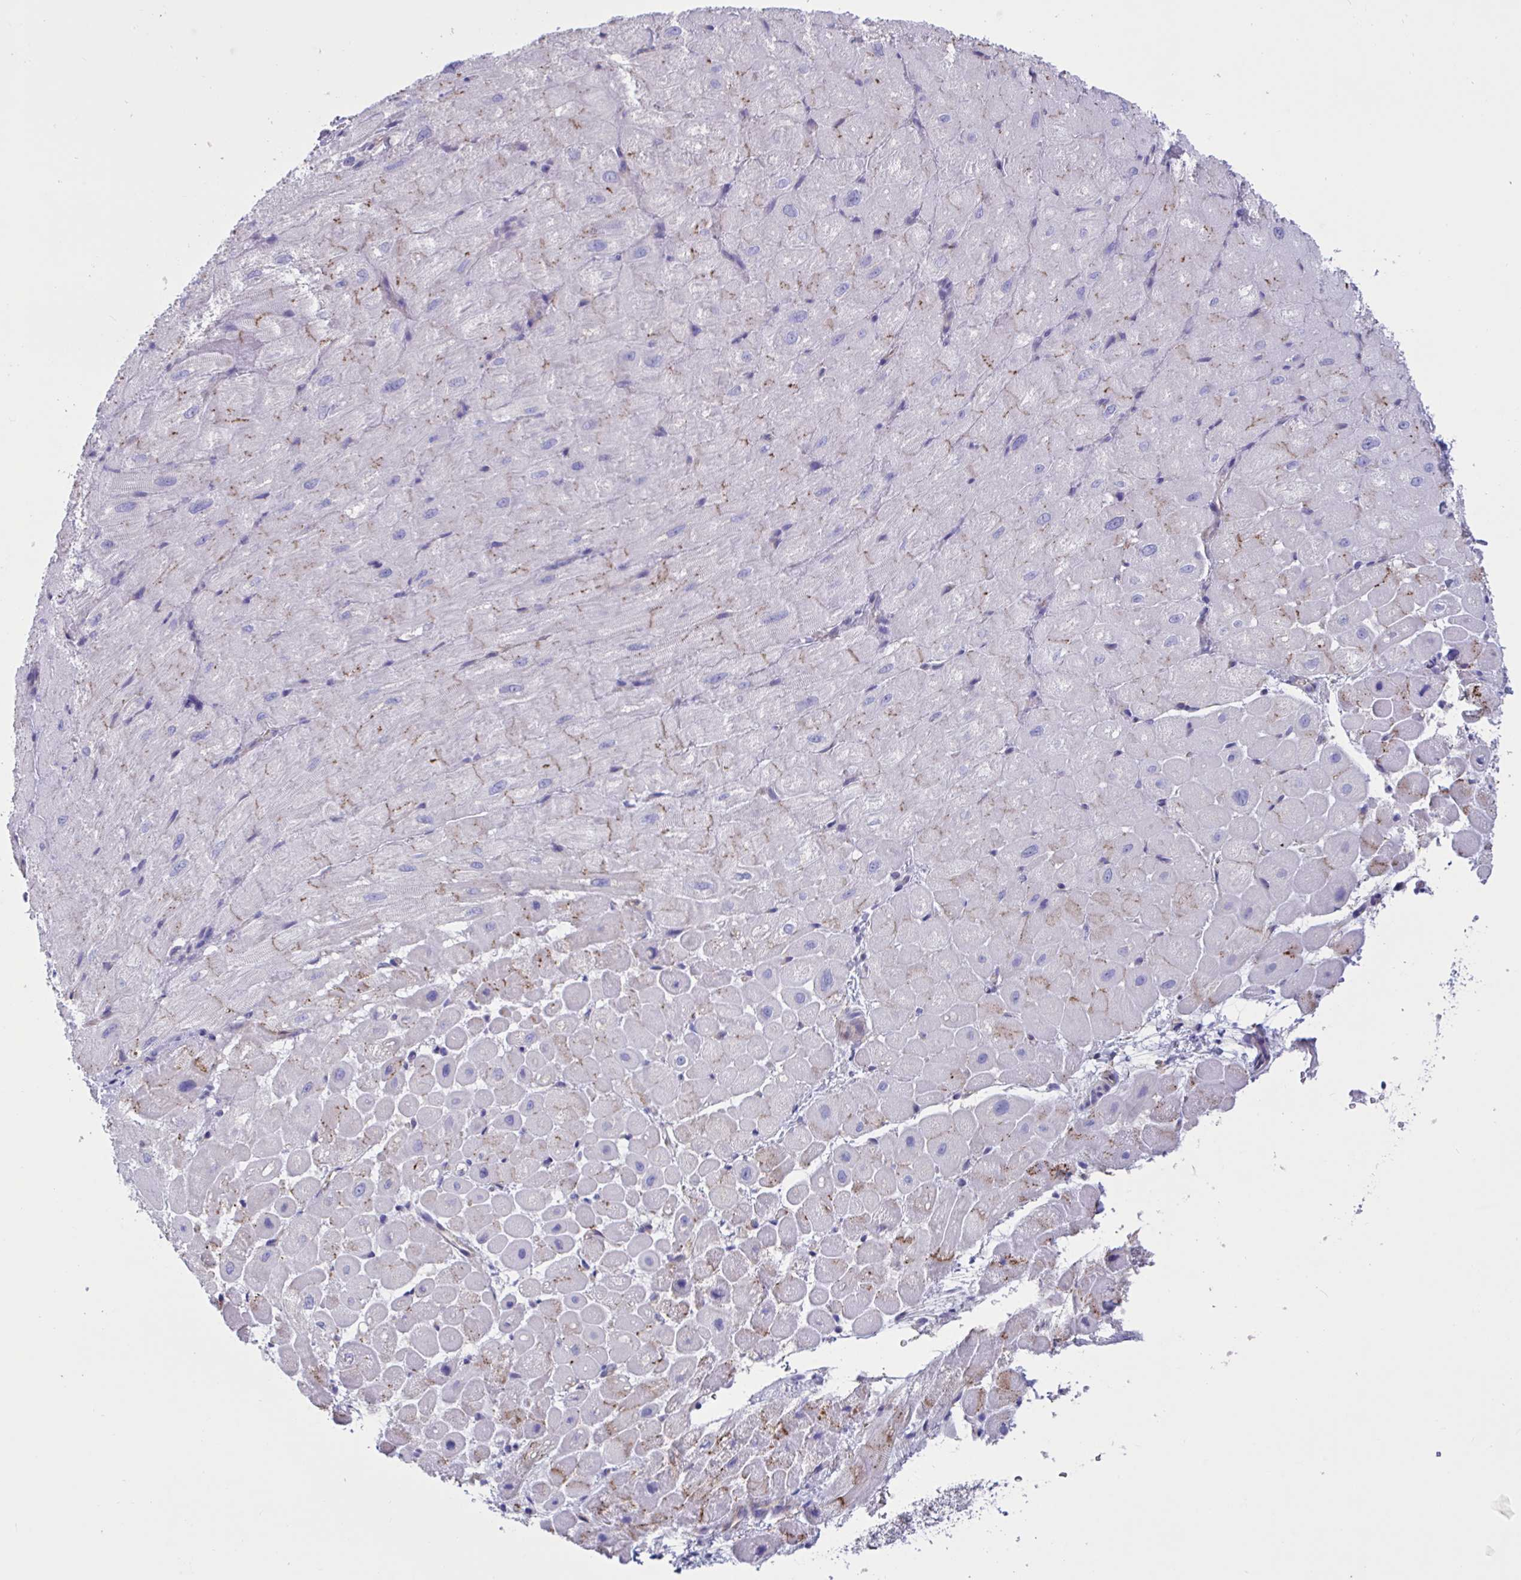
{"staining": {"intensity": "moderate", "quantity": "<25%", "location": "cytoplasmic/membranous"}, "tissue": "heart muscle", "cell_type": "Cardiomyocytes", "image_type": "normal", "snomed": [{"axis": "morphology", "description": "Normal tissue, NOS"}, {"axis": "topography", "description": "Heart"}], "caption": "This histopathology image demonstrates normal heart muscle stained with IHC to label a protein in brown. The cytoplasmic/membranous of cardiomyocytes show moderate positivity for the protein. Nuclei are counter-stained blue.", "gene": "SLC66A1", "patient": {"sex": "male", "age": 62}}